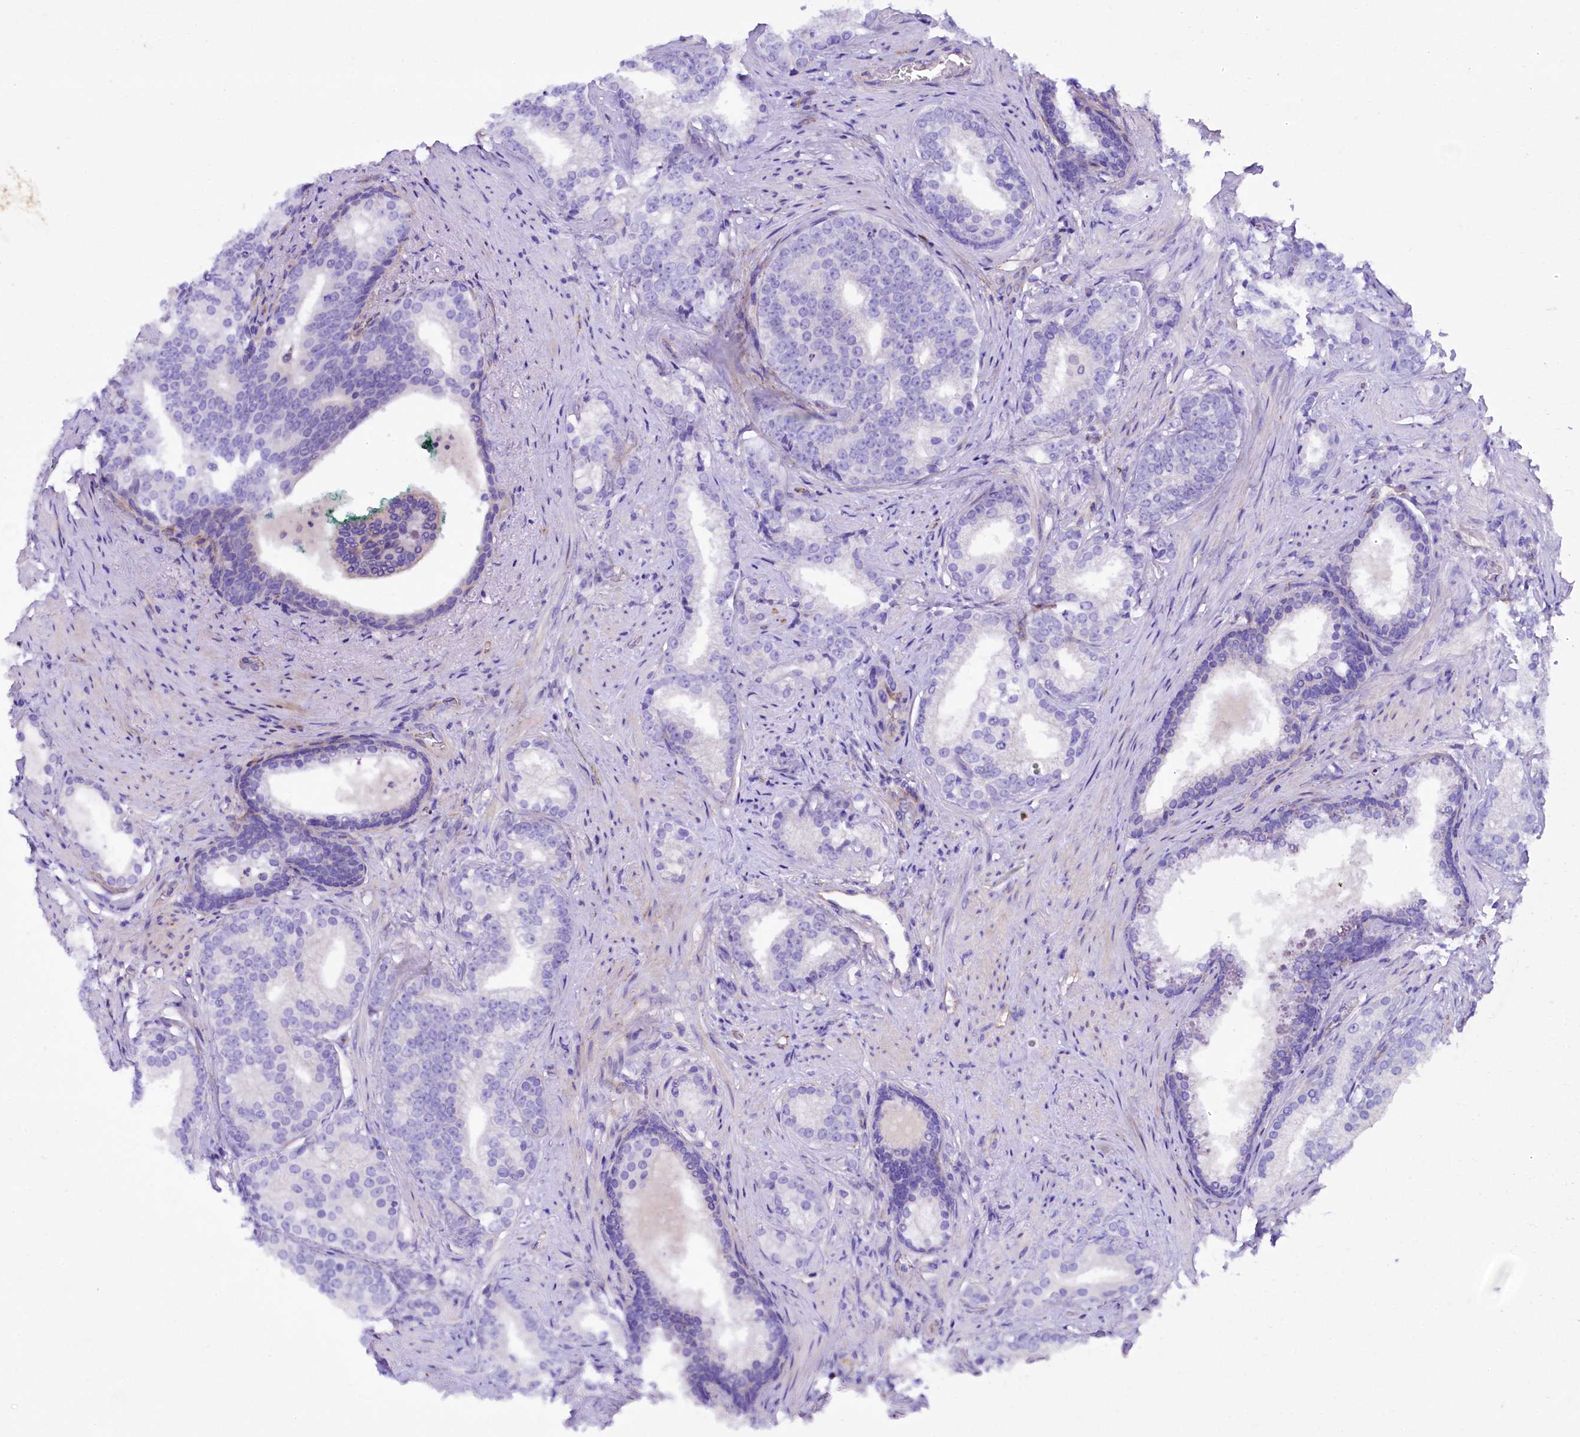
{"staining": {"intensity": "negative", "quantity": "none", "location": "none"}, "tissue": "prostate cancer", "cell_type": "Tumor cells", "image_type": "cancer", "snomed": [{"axis": "morphology", "description": "Adenocarcinoma, Low grade"}, {"axis": "topography", "description": "Prostate"}], "caption": "High magnification brightfield microscopy of prostate cancer (adenocarcinoma (low-grade)) stained with DAB (3,3'-diaminobenzidine) (brown) and counterstained with hematoxylin (blue): tumor cells show no significant positivity.", "gene": "SLF1", "patient": {"sex": "male", "age": 71}}